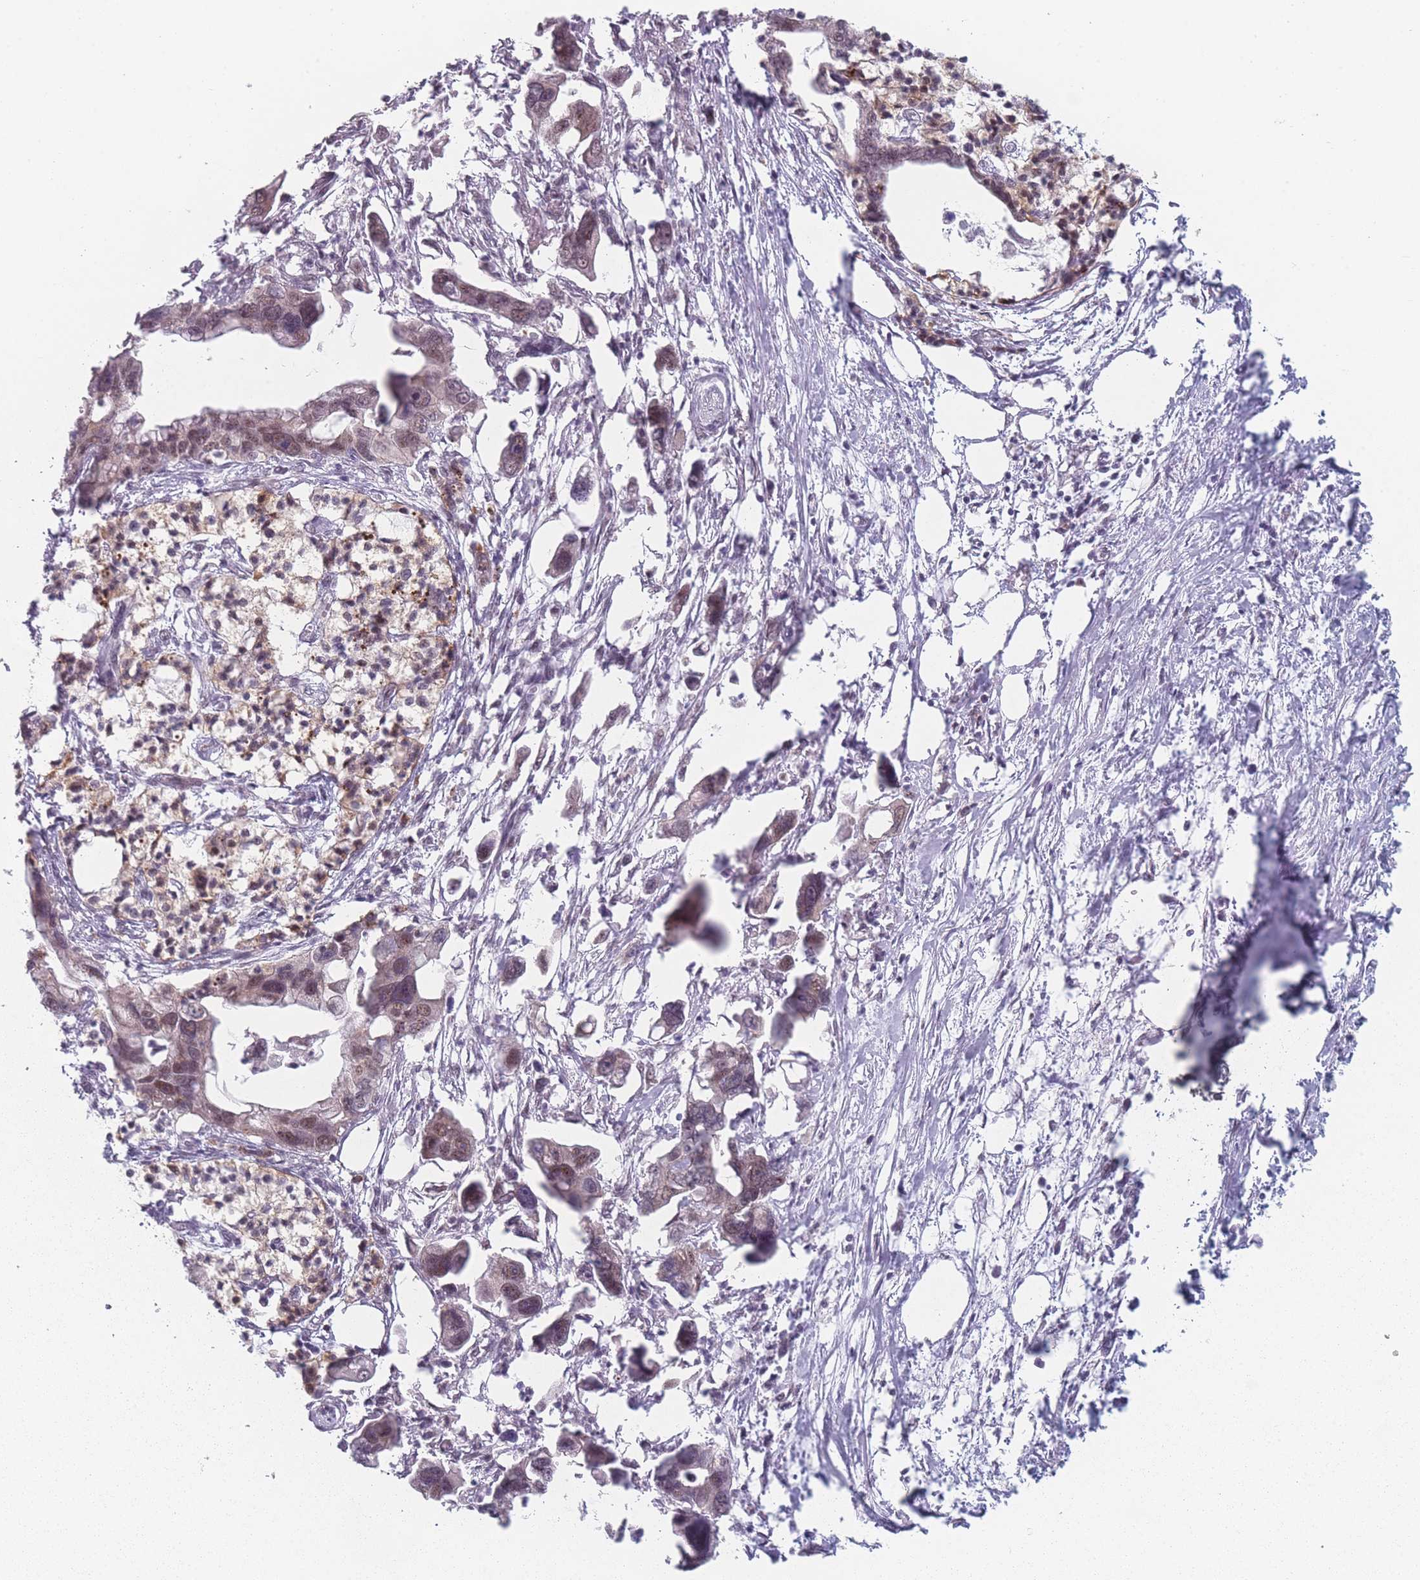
{"staining": {"intensity": "weak", "quantity": "25%-75%", "location": "nuclear"}, "tissue": "pancreatic cancer", "cell_type": "Tumor cells", "image_type": "cancer", "snomed": [{"axis": "morphology", "description": "Adenocarcinoma, NOS"}, {"axis": "topography", "description": "Pancreas"}], "caption": "Immunohistochemical staining of adenocarcinoma (pancreatic) displays weak nuclear protein positivity in about 25%-75% of tumor cells.", "gene": "ZC3H14", "patient": {"sex": "female", "age": 83}}